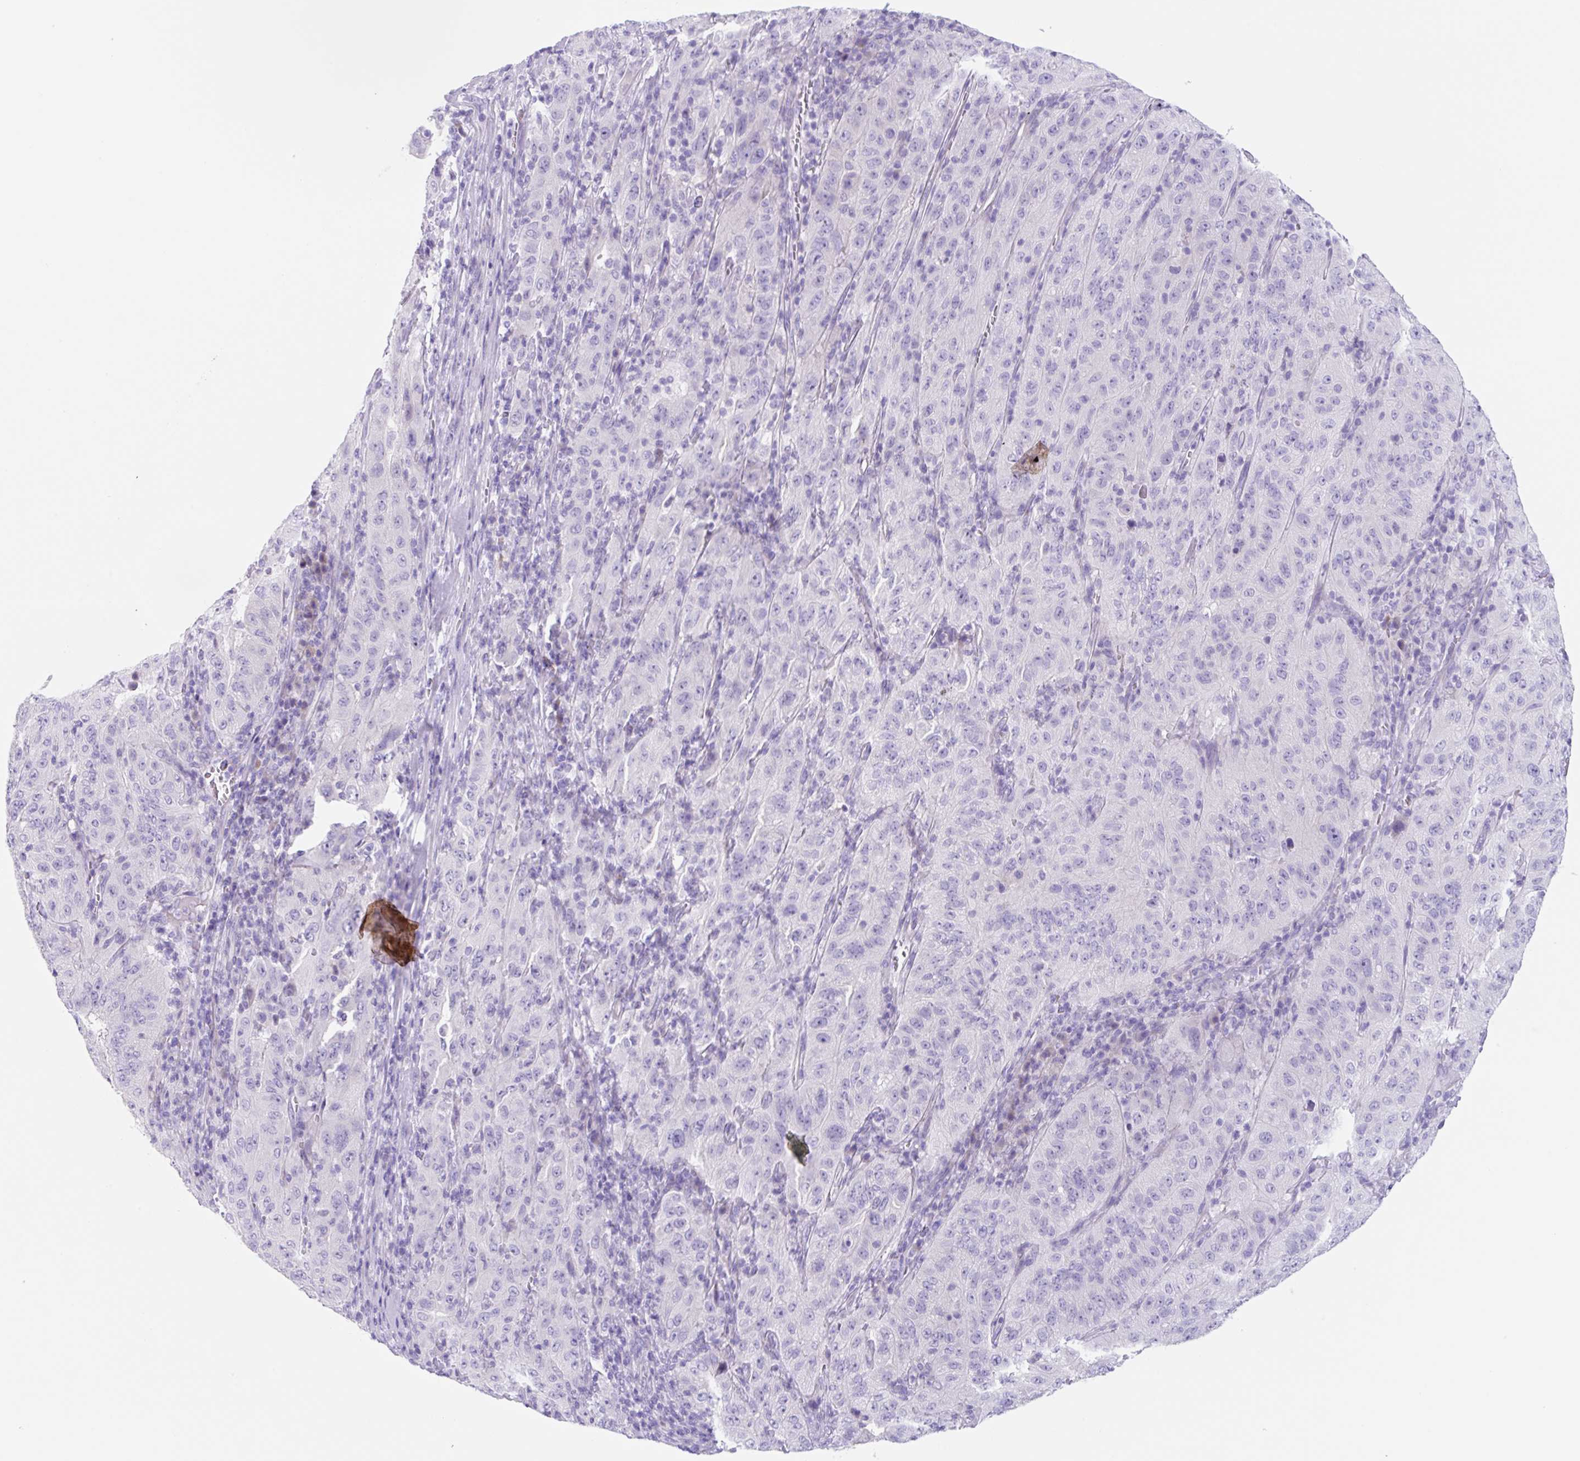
{"staining": {"intensity": "negative", "quantity": "none", "location": "none"}, "tissue": "pancreatic cancer", "cell_type": "Tumor cells", "image_type": "cancer", "snomed": [{"axis": "morphology", "description": "Adenocarcinoma, NOS"}, {"axis": "topography", "description": "Pancreas"}], "caption": "Tumor cells show no significant protein staining in pancreatic cancer (adenocarcinoma).", "gene": "KLK8", "patient": {"sex": "male", "age": 63}}